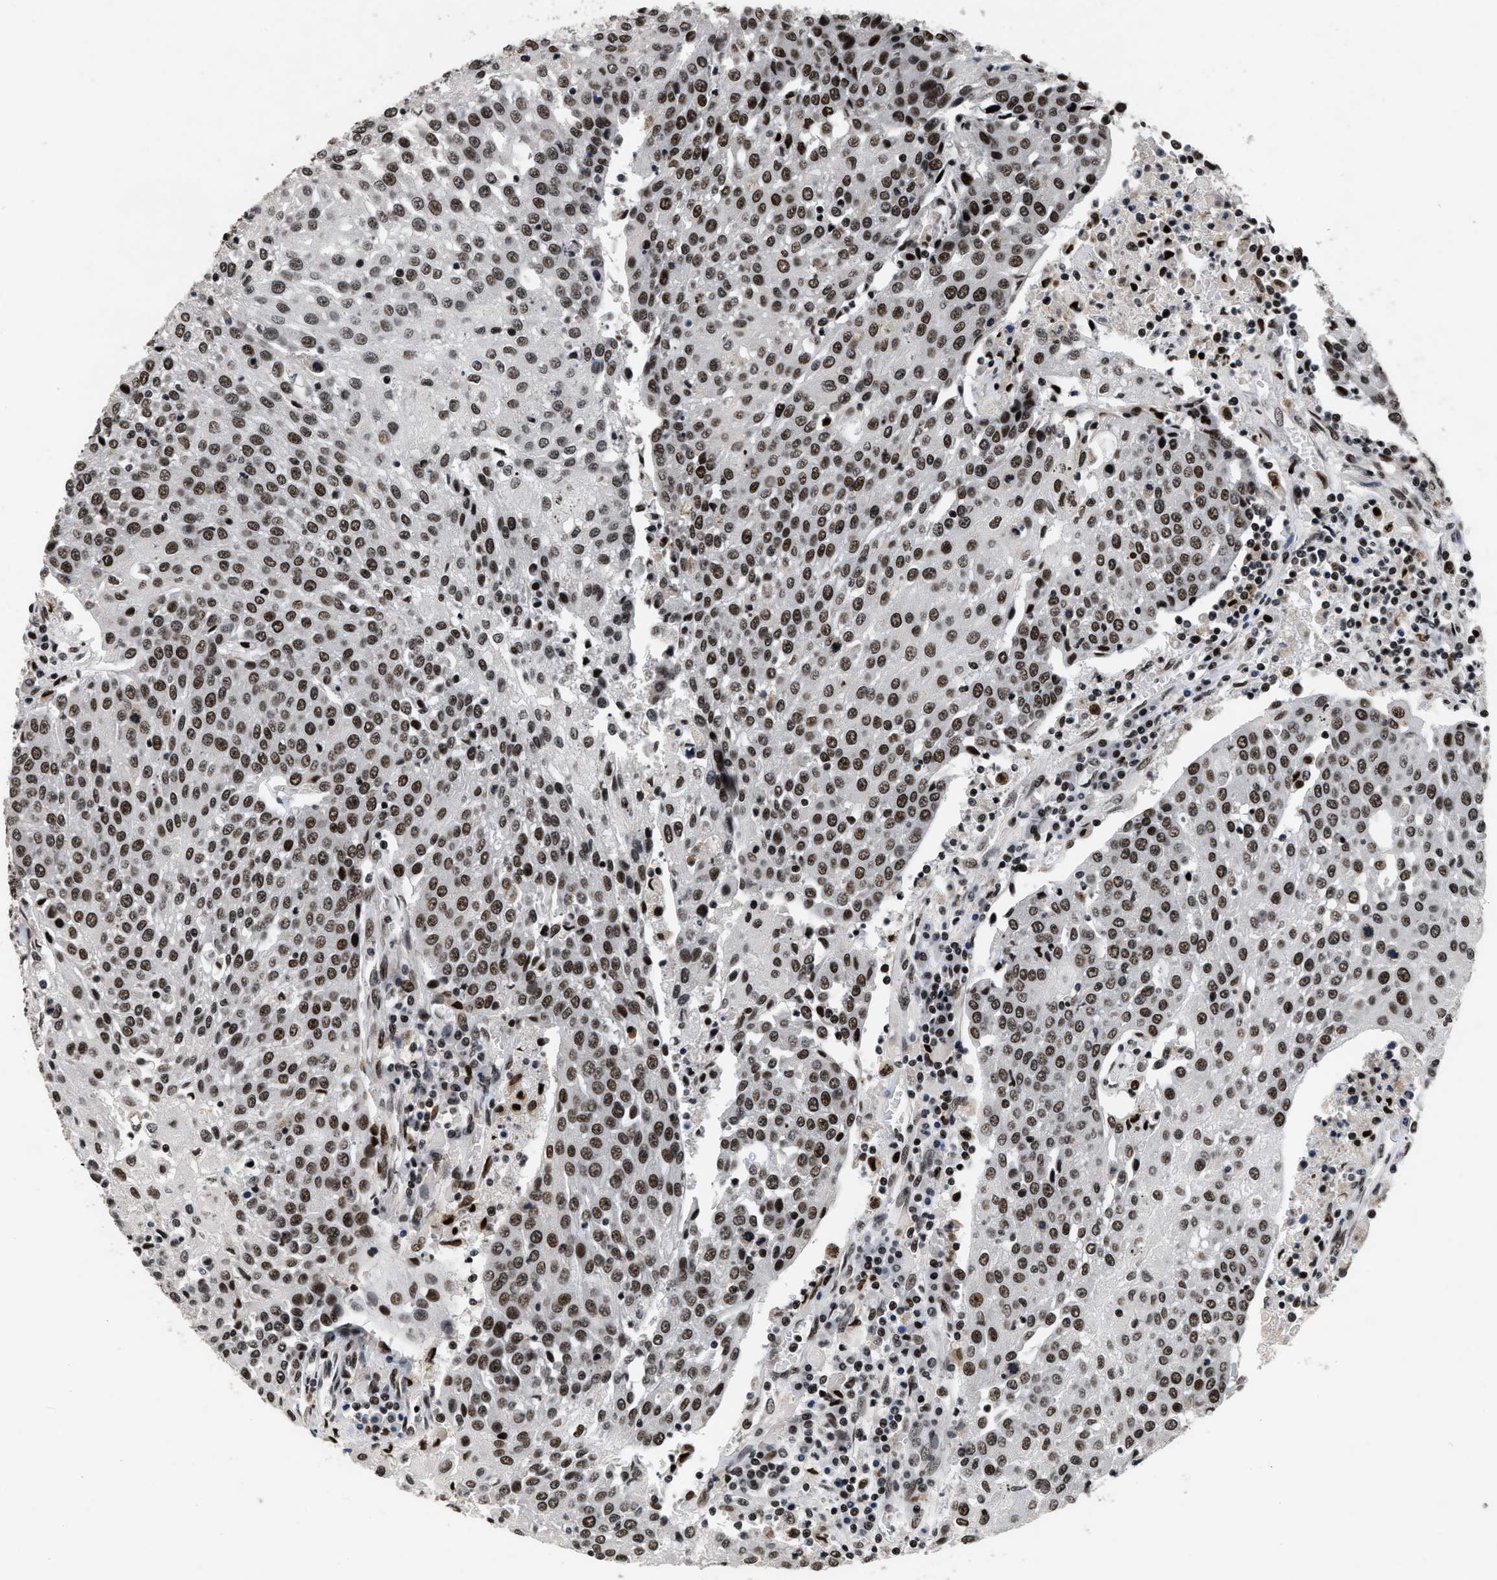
{"staining": {"intensity": "strong", "quantity": ">75%", "location": "nuclear"}, "tissue": "urothelial cancer", "cell_type": "Tumor cells", "image_type": "cancer", "snomed": [{"axis": "morphology", "description": "Urothelial carcinoma, High grade"}, {"axis": "topography", "description": "Urinary bladder"}], "caption": "DAB (3,3'-diaminobenzidine) immunohistochemical staining of urothelial cancer shows strong nuclear protein positivity in about >75% of tumor cells. The staining is performed using DAB (3,3'-diaminobenzidine) brown chromogen to label protein expression. The nuclei are counter-stained blue using hematoxylin.", "gene": "SMARCB1", "patient": {"sex": "female", "age": 85}}